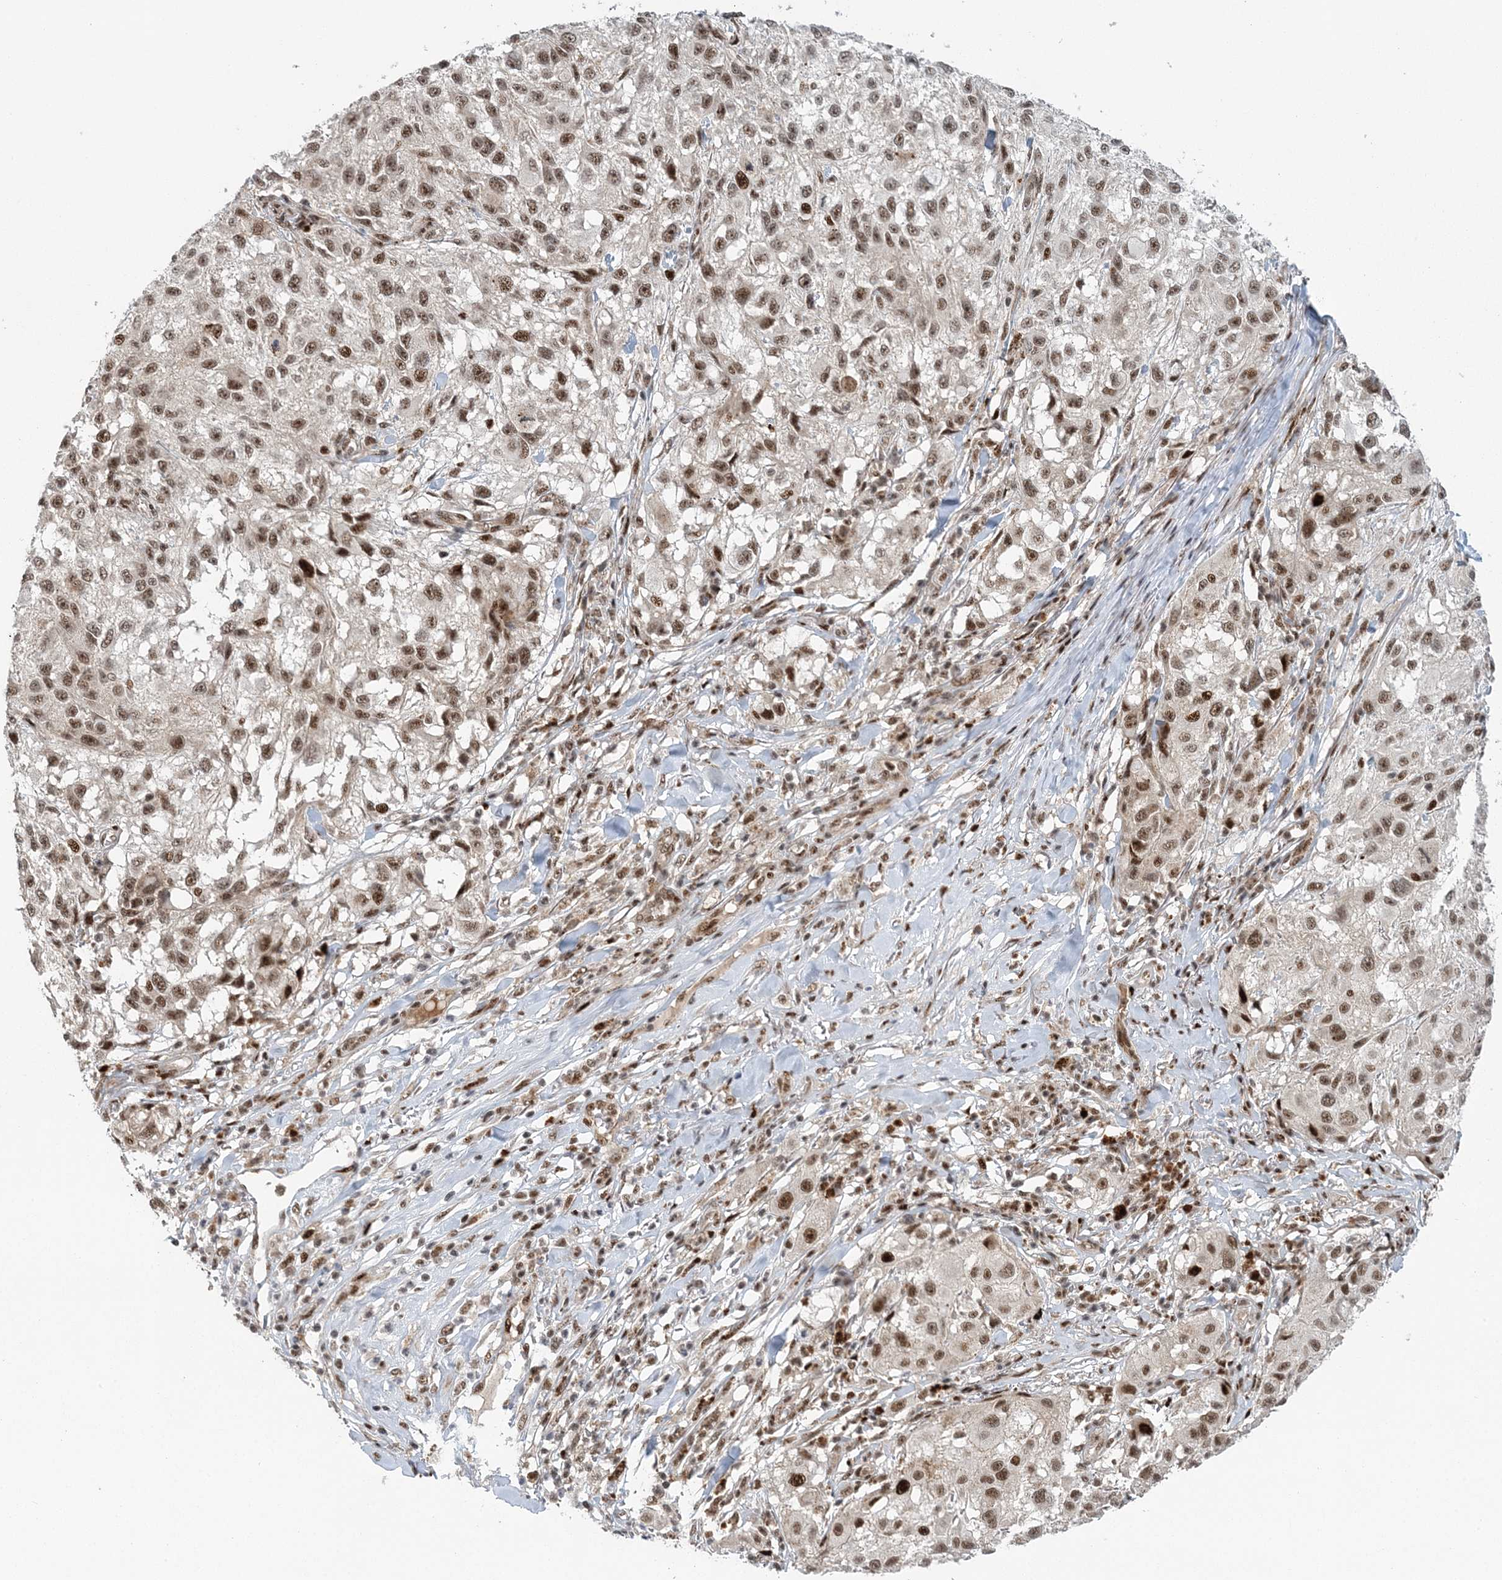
{"staining": {"intensity": "moderate", "quantity": ">75%", "location": "nuclear"}, "tissue": "melanoma", "cell_type": "Tumor cells", "image_type": "cancer", "snomed": [{"axis": "morphology", "description": "Necrosis, NOS"}, {"axis": "morphology", "description": "Malignant melanoma, NOS"}, {"axis": "topography", "description": "Skin"}], "caption": "A high-resolution histopathology image shows immunohistochemistry staining of malignant melanoma, which shows moderate nuclear expression in approximately >75% of tumor cells.", "gene": "CWC22", "patient": {"sex": "female", "age": 87}}